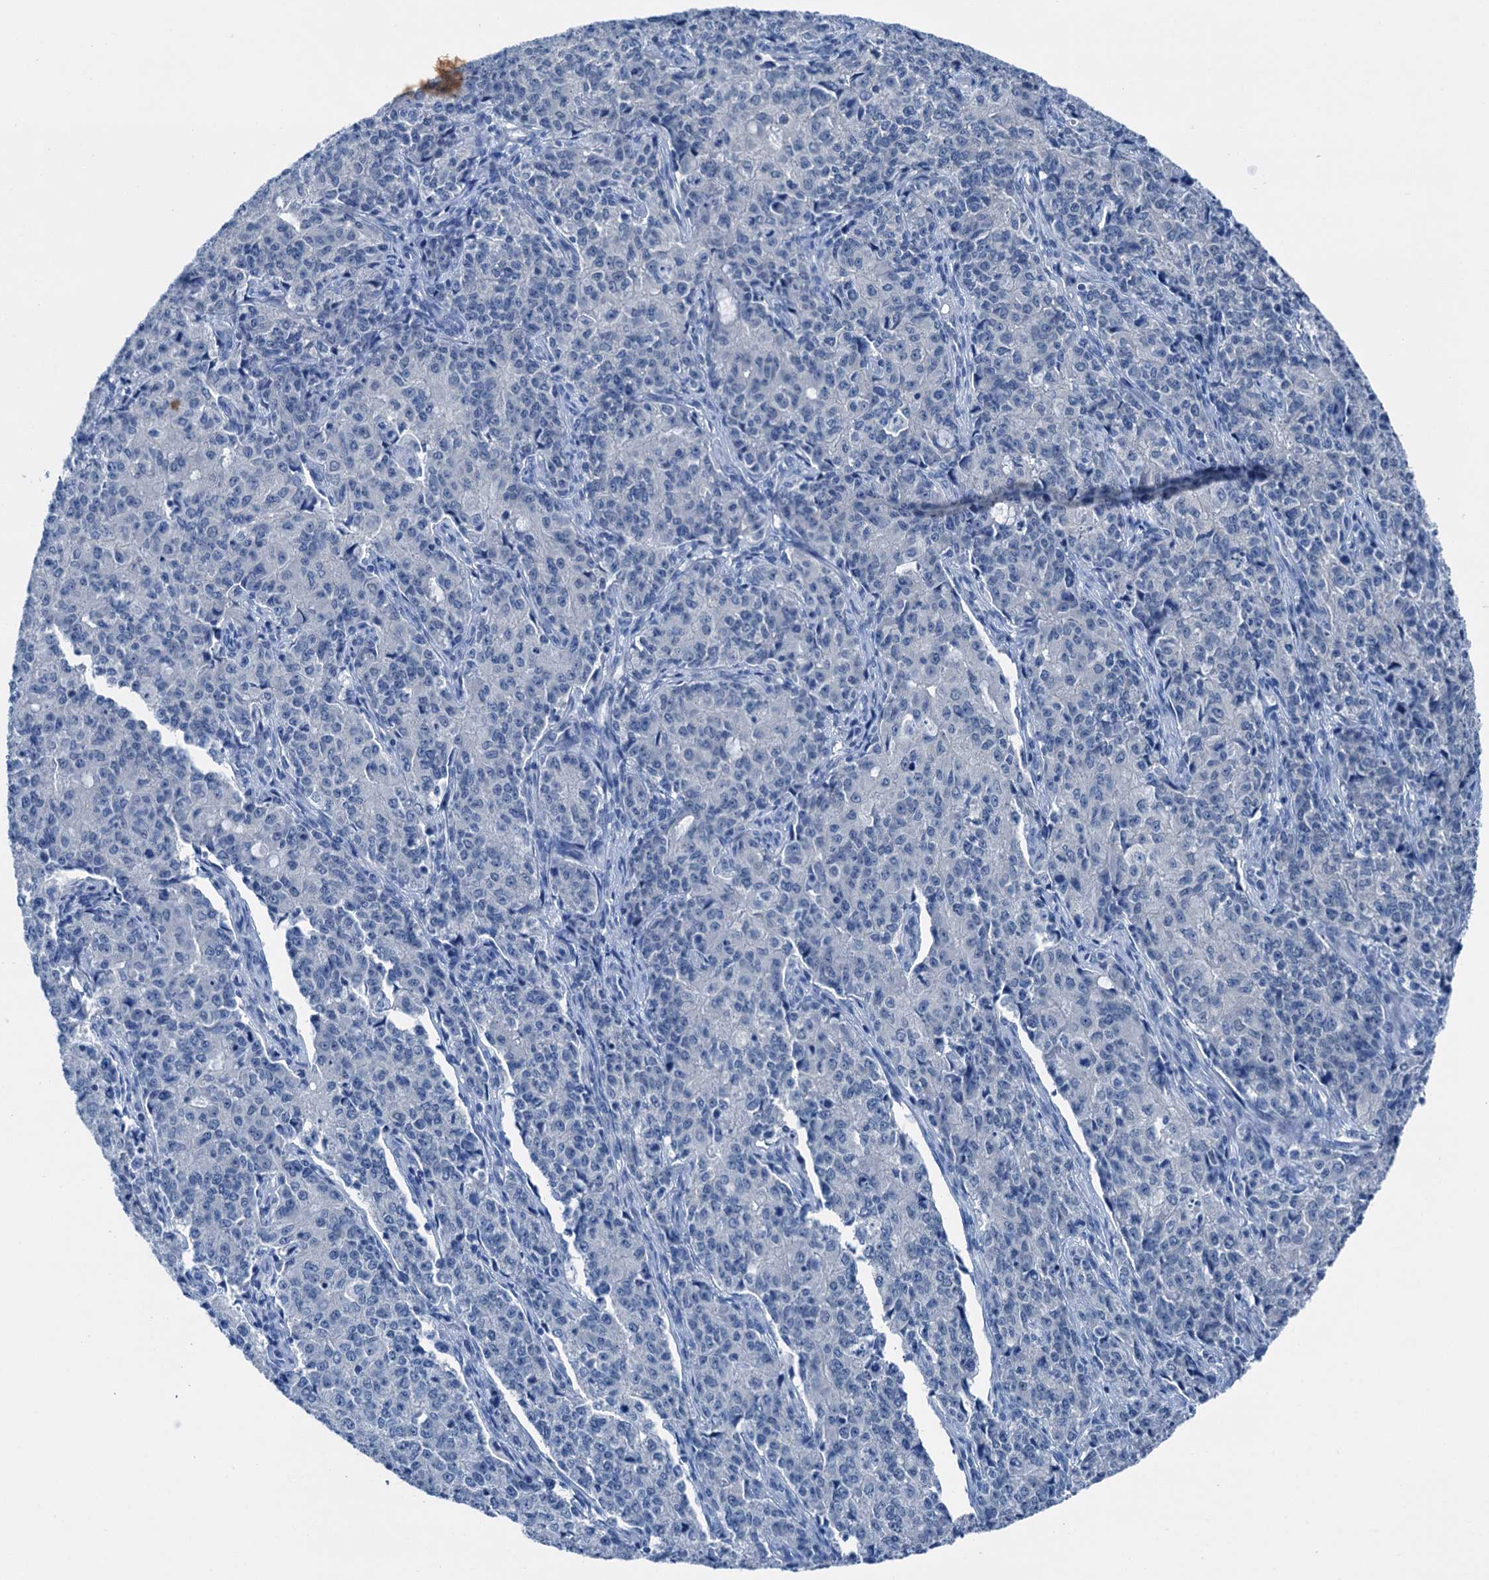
{"staining": {"intensity": "negative", "quantity": "none", "location": "none"}, "tissue": "endometrial cancer", "cell_type": "Tumor cells", "image_type": "cancer", "snomed": [{"axis": "morphology", "description": "Adenocarcinoma, NOS"}, {"axis": "topography", "description": "Endometrium"}], "caption": "A photomicrograph of human endometrial adenocarcinoma is negative for staining in tumor cells.", "gene": "CBLN3", "patient": {"sex": "female", "age": 50}}